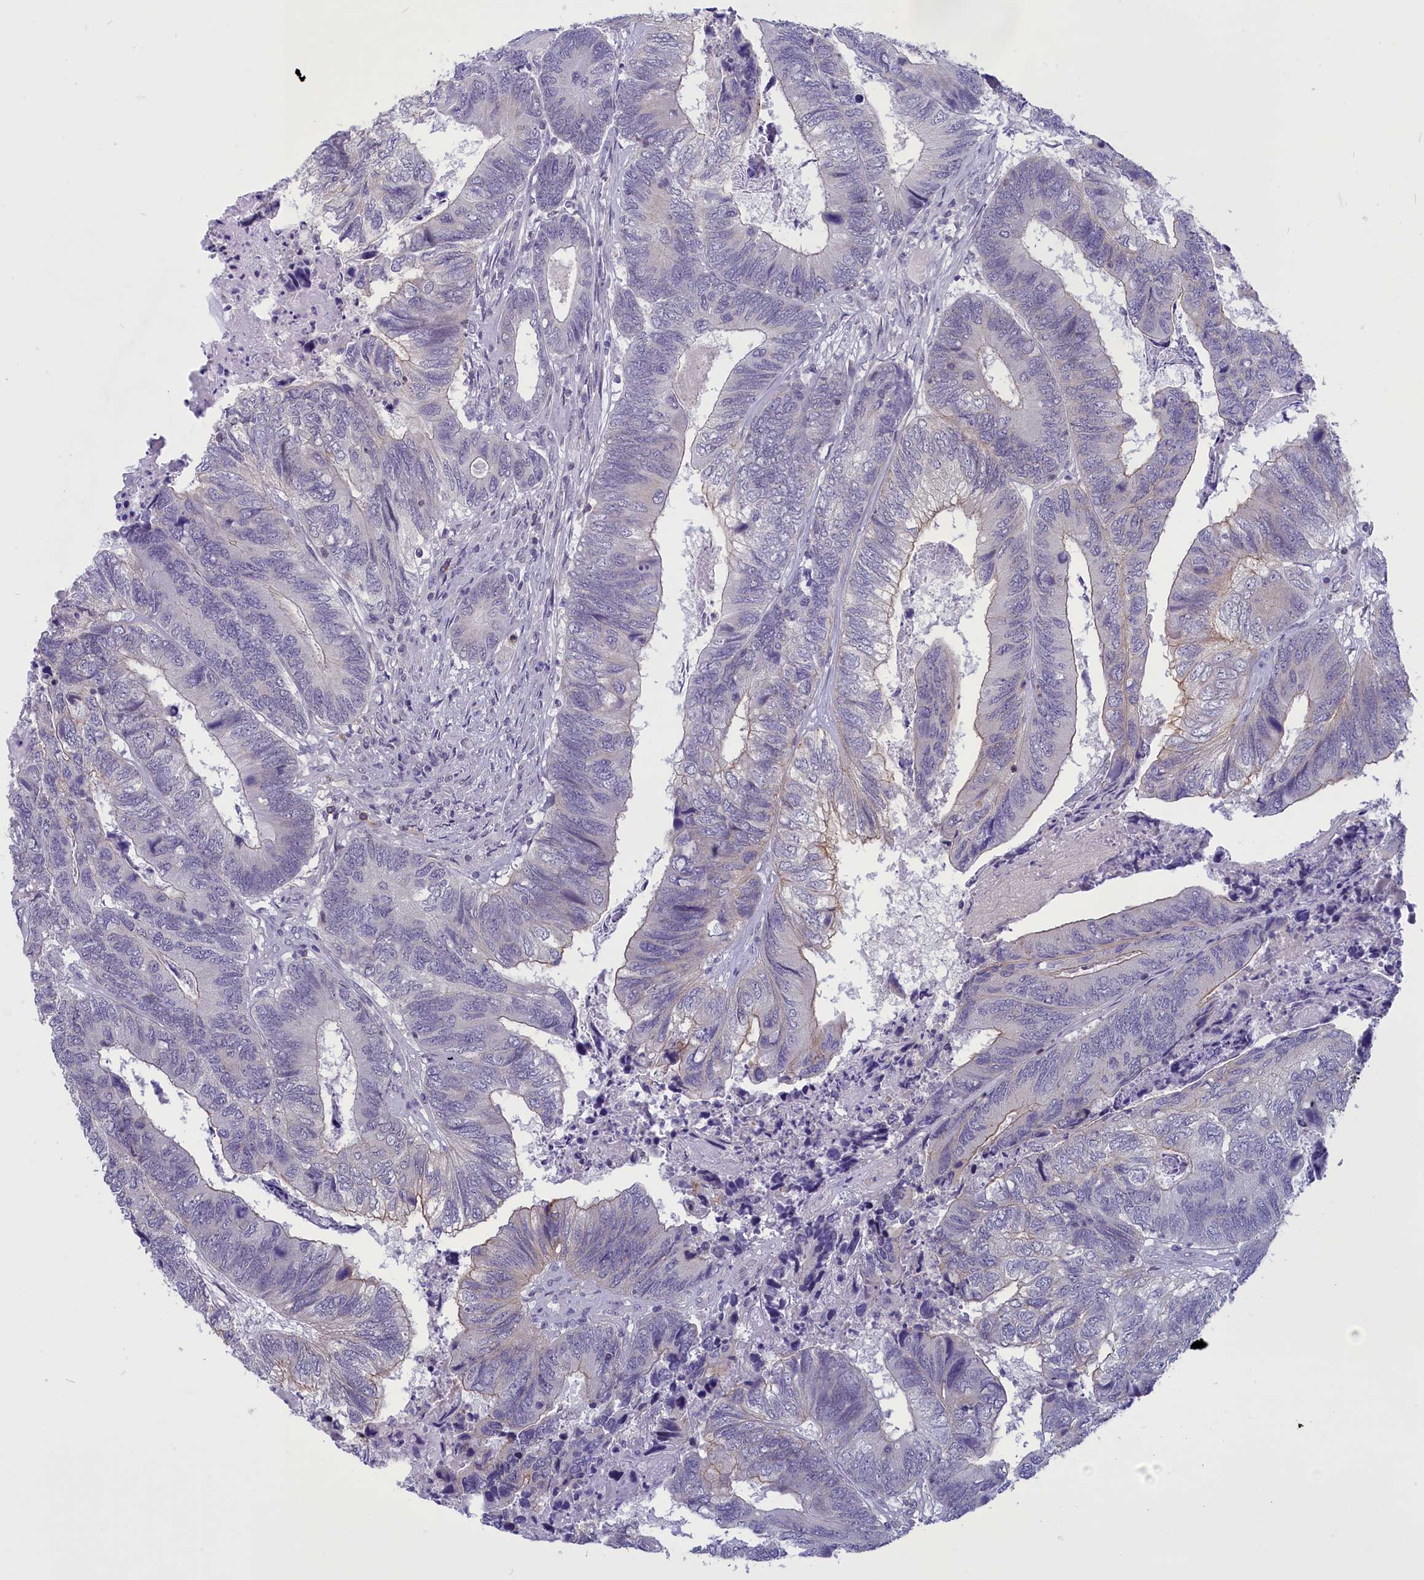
{"staining": {"intensity": "negative", "quantity": "none", "location": "none"}, "tissue": "colorectal cancer", "cell_type": "Tumor cells", "image_type": "cancer", "snomed": [{"axis": "morphology", "description": "Adenocarcinoma, NOS"}, {"axis": "topography", "description": "Colon"}], "caption": "Colorectal cancer (adenocarcinoma) stained for a protein using immunohistochemistry (IHC) displays no staining tumor cells.", "gene": "CORO2A", "patient": {"sex": "female", "age": 67}}